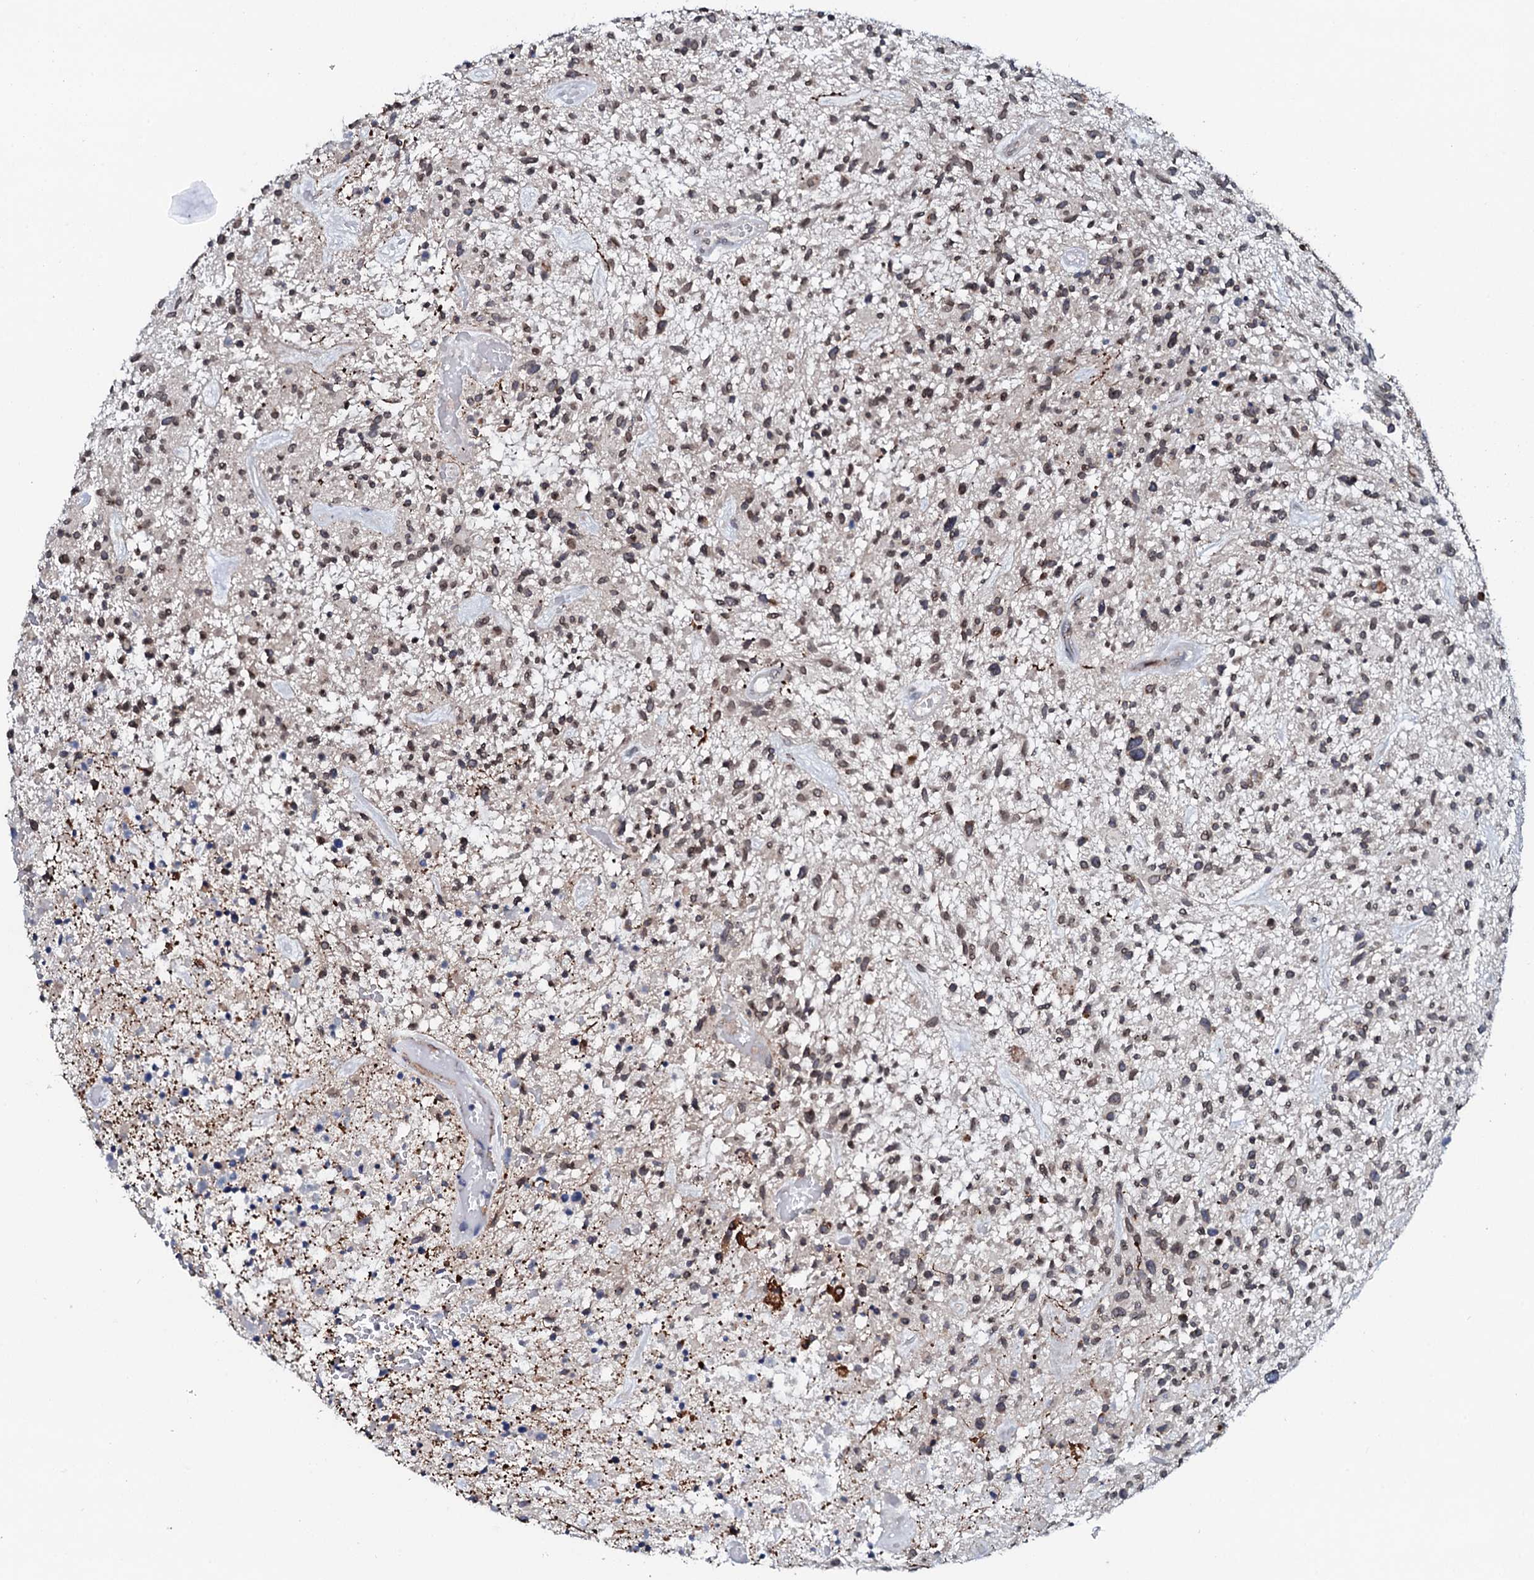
{"staining": {"intensity": "moderate", "quantity": ">75%", "location": "nuclear"}, "tissue": "glioma", "cell_type": "Tumor cells", "image_type": "cancer", "snomed": [{"axis": "morphology", "description": "Glioma, malignant, High grade"}, {"axis": "topography", "description": "Brain"}], "caption": "This image exhibits immunohistochemistry (IHC) staining of glioma, with medium moderate nuclear expression in approximately >75% of tumor cells.", "gene": "SNTA1", "patient": {"sex": "male", "age": 47}}